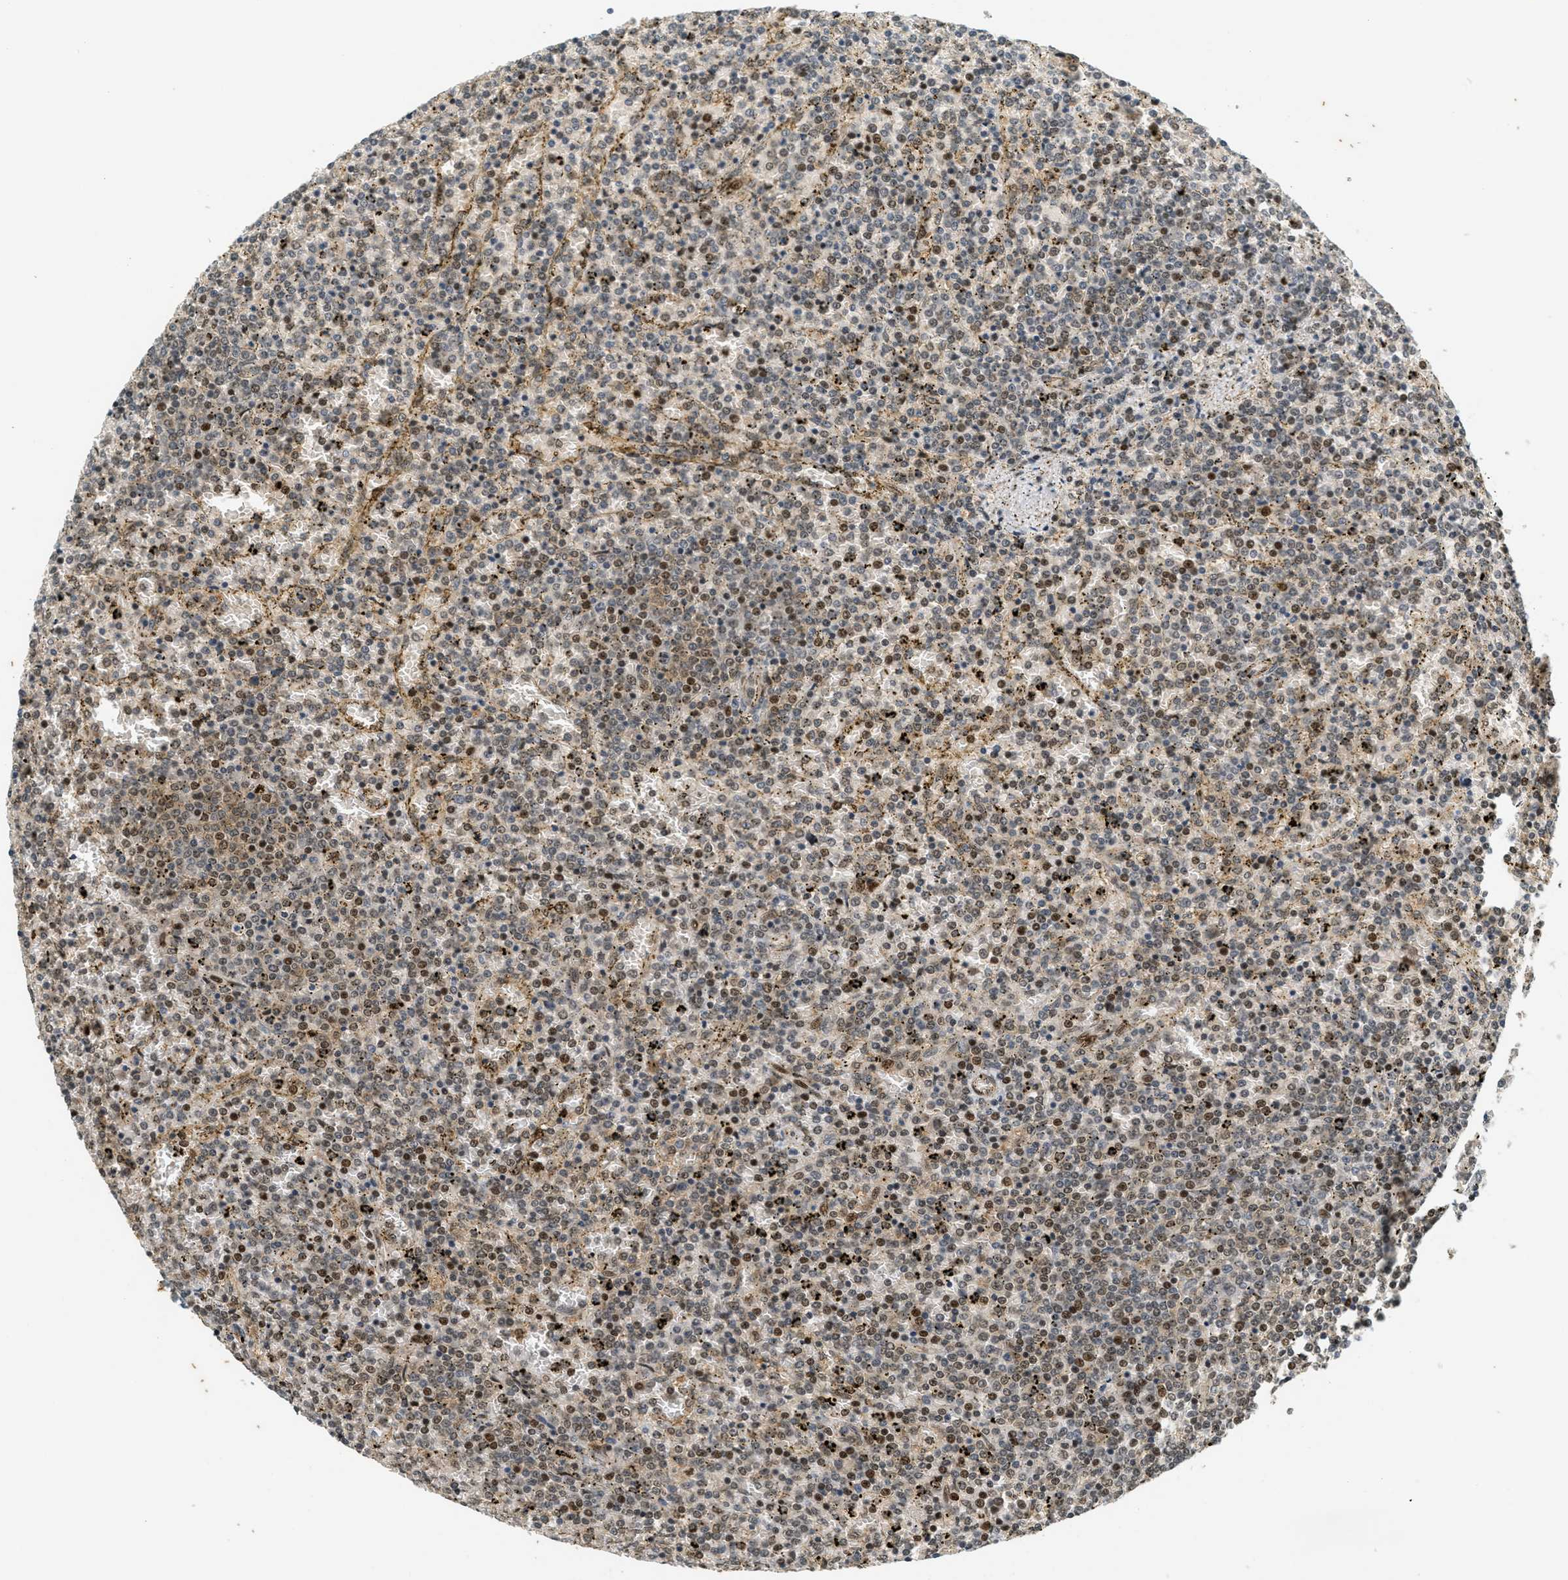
{"staining": {"intensity": "moderate", "quantity": "25%-75%", "location": "nuclear"}, "tissue": "lymphoma", "cell_type": "Tumor cells", "image_type": "cancer", "snomed": [{"axis": "morphology", "description": "Malignant lymphoma, non-Hodgkin's type, Low grade"}, {"axis": "topography", "description": "Spleen"}], "caption": "An immunohistochemistry micrograph of neoplastic tissue is shown. Protein staining in brown labels moderate nuclear positivity in lymphoma within tumor cells. (Brightfield microscopy of DAB IHC at high magnification).", "gene": "FOXM1", "patient": {"sex": "female", "age": 77}}